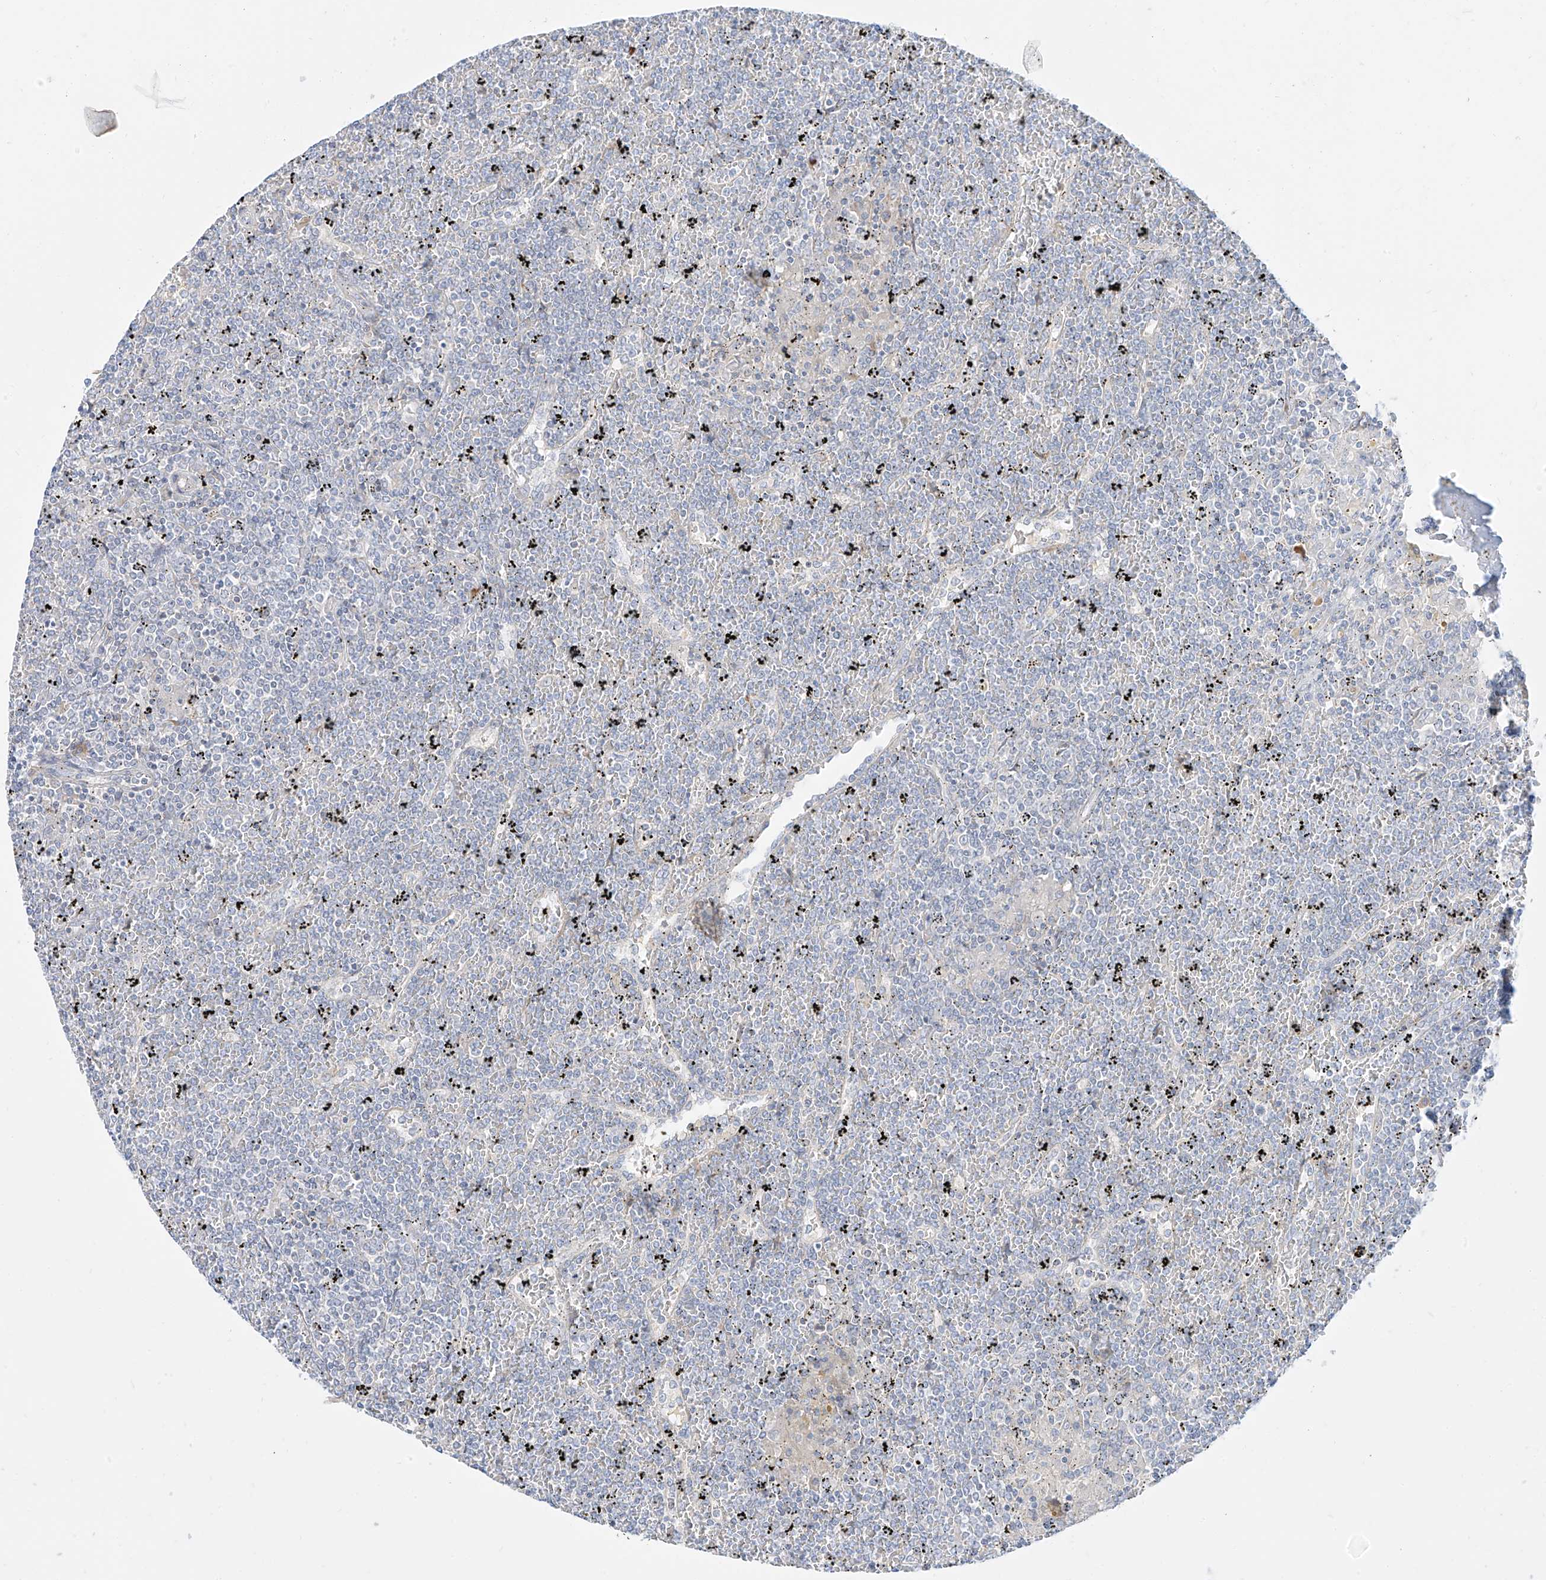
{"staining": {"intensity": "negative", "quantity": "none", "location": "none"}, "tissue": "lymphoma", "cell_type": "Tumor cells", "image_type": "cancer", "snomed": [{"axis": "morphology", "description": "Malignant lymphoma, non-Hodgkin's type, Low grade"}, {"axis": "topography", "description": "Spleen"}], "caption": "DAB (3,3'-diaminobenzidine) immunohistochemical staining of human malignant lymphoma, non-Hodgkin's type (low-grade) reveals no significant staining in tumor cells.", "gene": "SYTL3", "patient": {"sex": "female", "age": 19}}